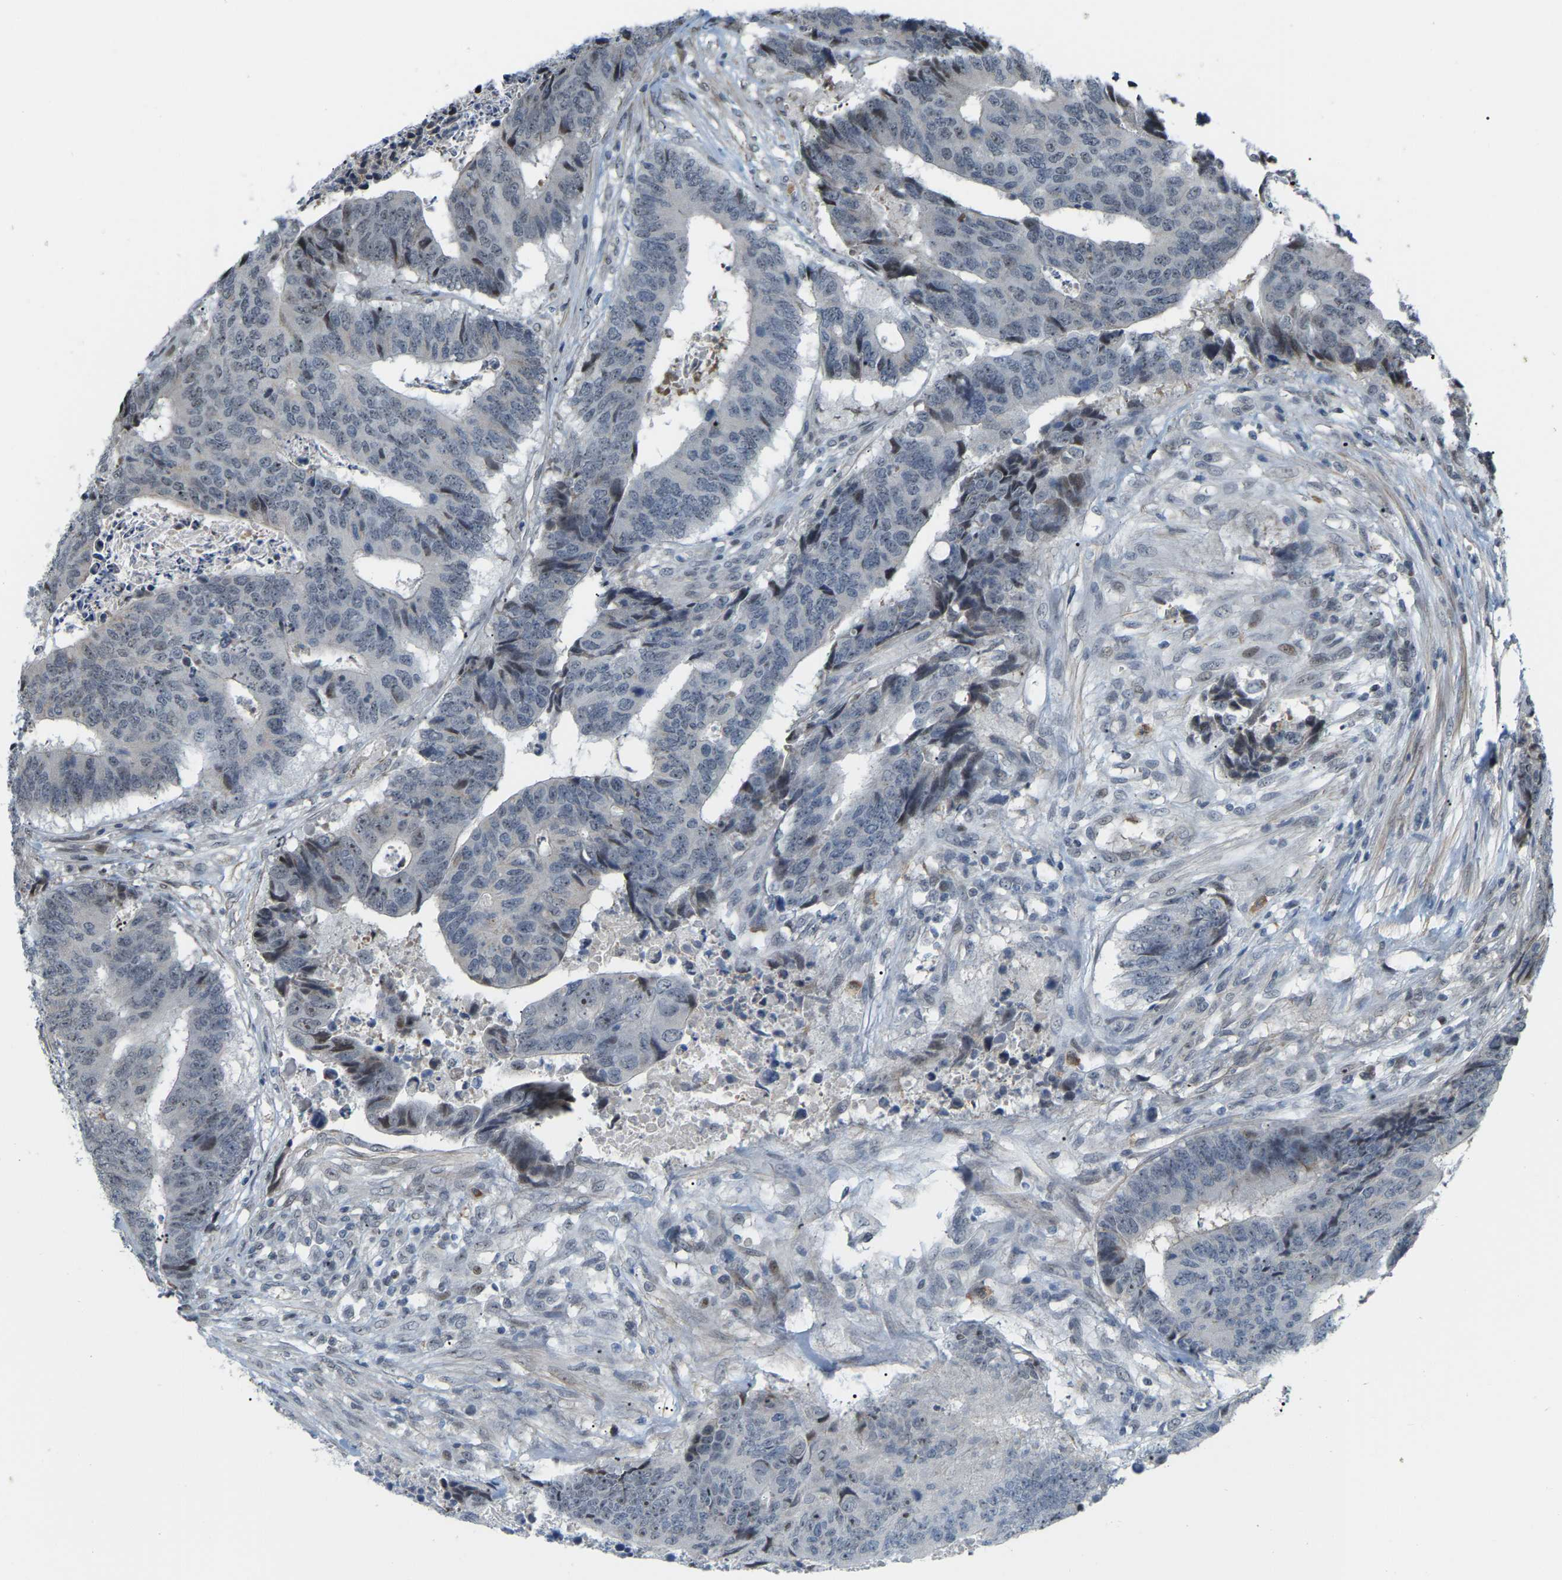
{"staining": {"intensity": "negative", "quantity": "none", "location": "none"}, "tissue": "colorectal cancer", "cell_type": "Tumor cells", "image_type": "cancer", "snomed": [{"axis": "morphology", "description": "Adenocarcinoma, NOS"}, {"axis": "topography", "description": "Rectum"}], "caption": "This image is of colorectal adenocarcinoma stained with immunohistochemistry to label a protein in brown with the nuclei are counter-stained blue. There is no expression in tumor cells.", "gene": "CROT", "patient": {"sex": "male", "age": 84}}